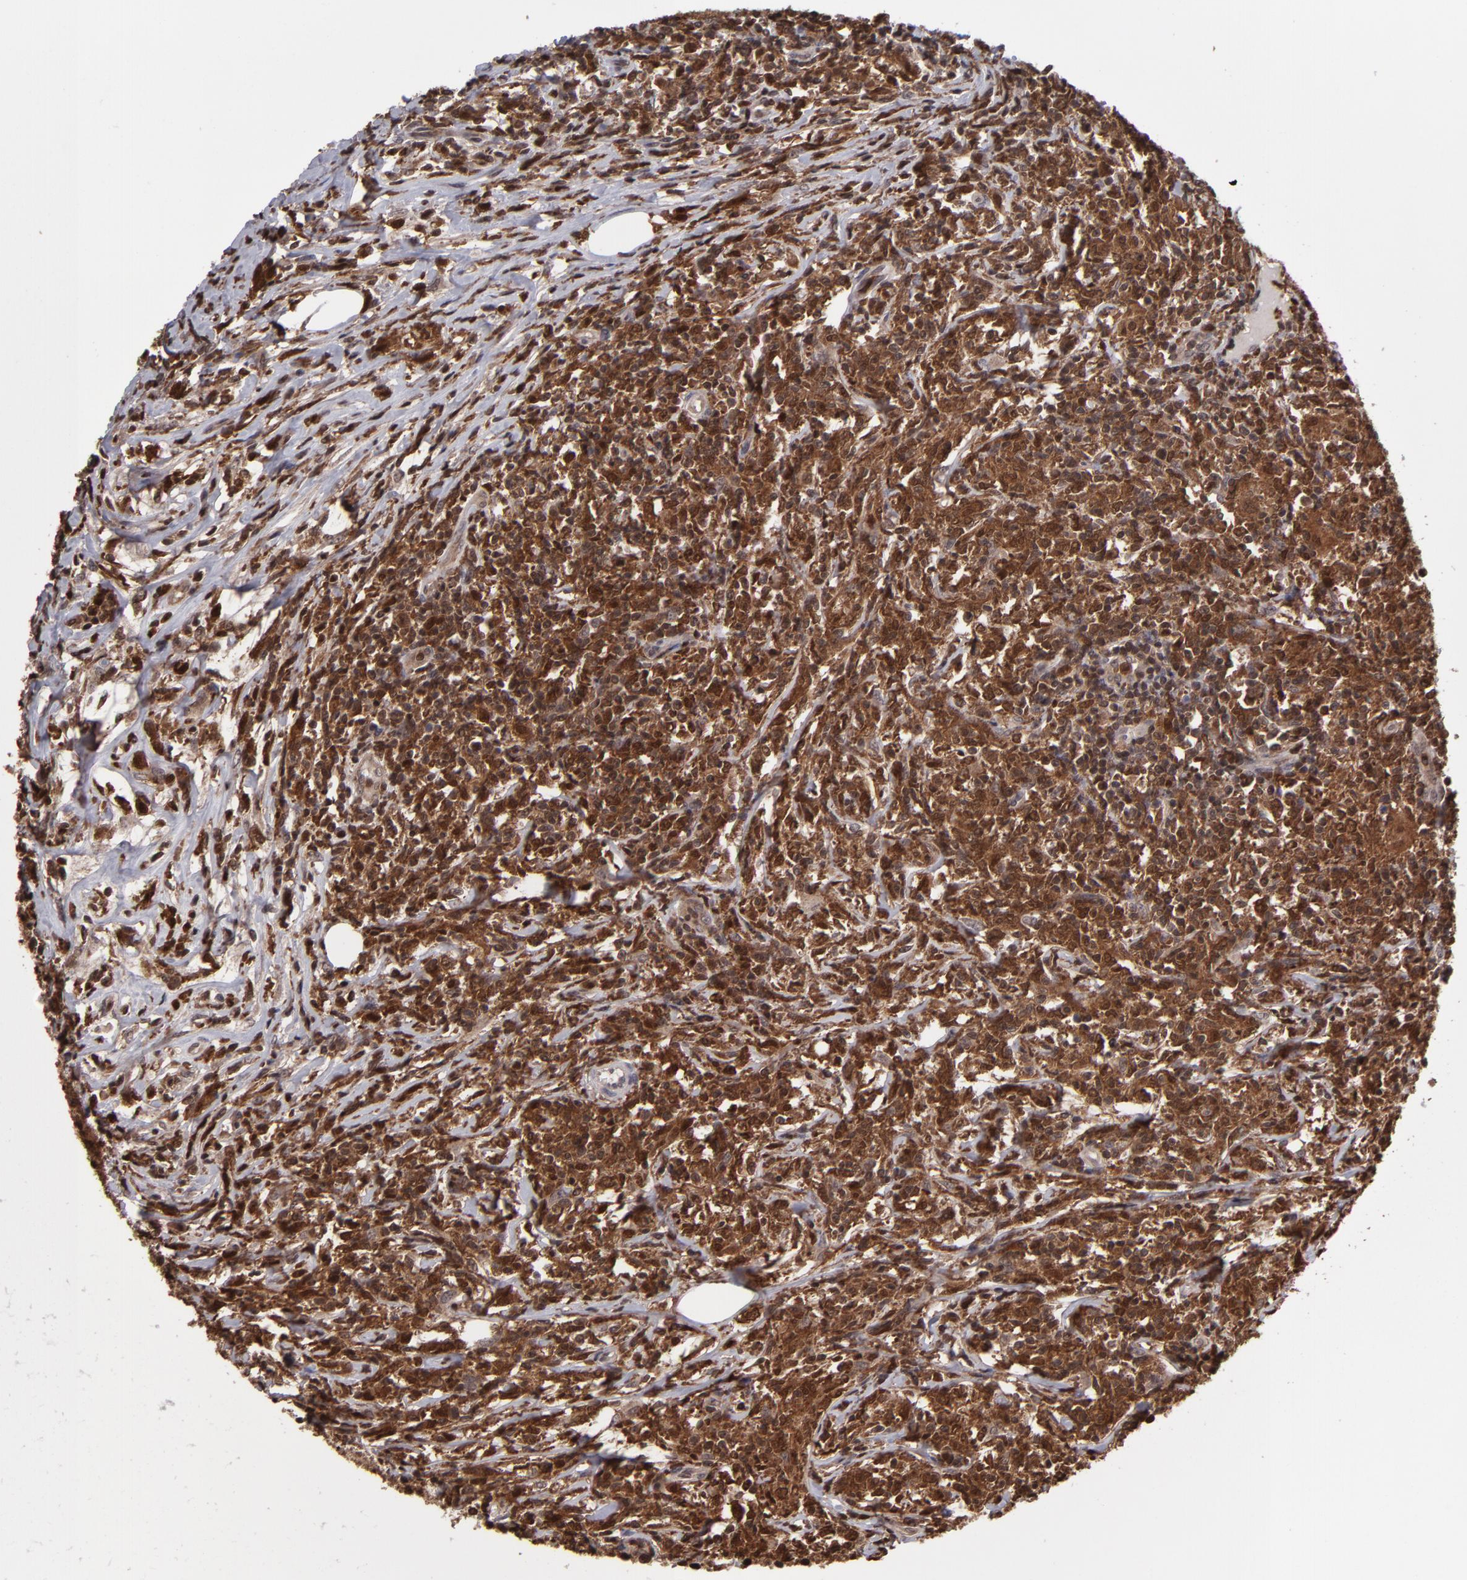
{"staining": {"intensity": "strong", "quantity": ">75%", "location": "cytoplasmic/membranous,nuclear"}, "tissue": "lymphoma", "cell_type": "Tumor cells", "image_type": "cancer", "snomed": [{"axis": "morphology", "description": "Malignant lymphoma, non-Hodgkin's type, High grade"}, {"axis": "topography", "description": "Lymph node"}], "caption": "High-power microscopy captured an immunohistochemistry image of high-grade malignant lymphoma, non-Hodgkin's type, revealing strong cytoplasmic/membranous and nuclear staining in about >75% of tumor cells.", "gene": "GRB2", "patient": {"sex": "female", "age": 84}}